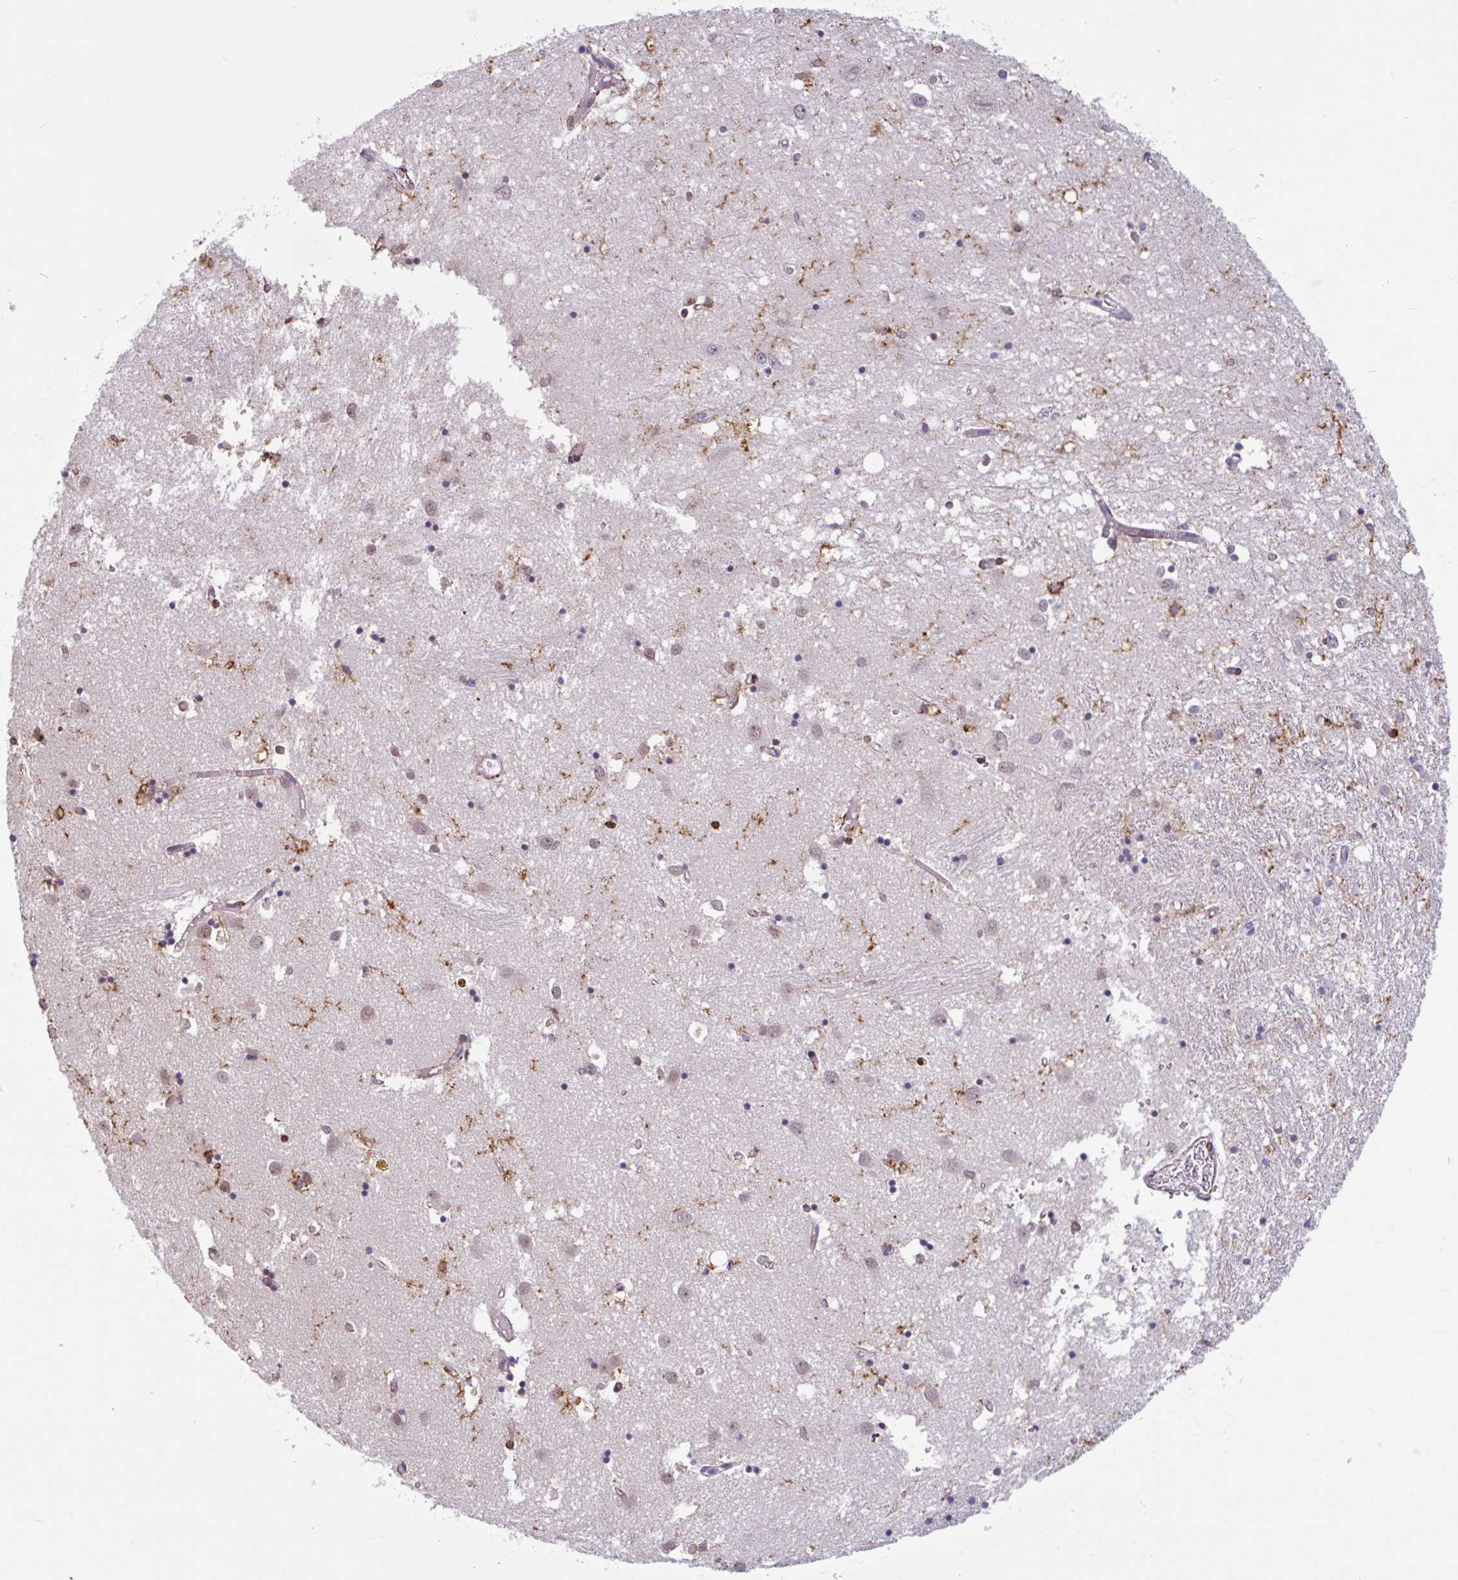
{"staining": {"intensity": "moderate", "quantity": "25%-75%", "location": "cytoplasmic/membranous,nuclear"}, "tissue": "caudate", "cell_type": "Glial cells", "image_type": "normal", "snomed": [{"axis": "morphology", "description": "Normal tissue, NOS"}, {"axis": "topography", "description": "Lateral ventricle wall"}], "caption": "Immunohistochemical staining of normal caudate exhibits medium levels of moderate cytoplasmic/membranous,nuclear staining in approximately 25%-75% of glial cells.", "gene": "TMEM119", "patient": {"sex": "male", "age": 70}}